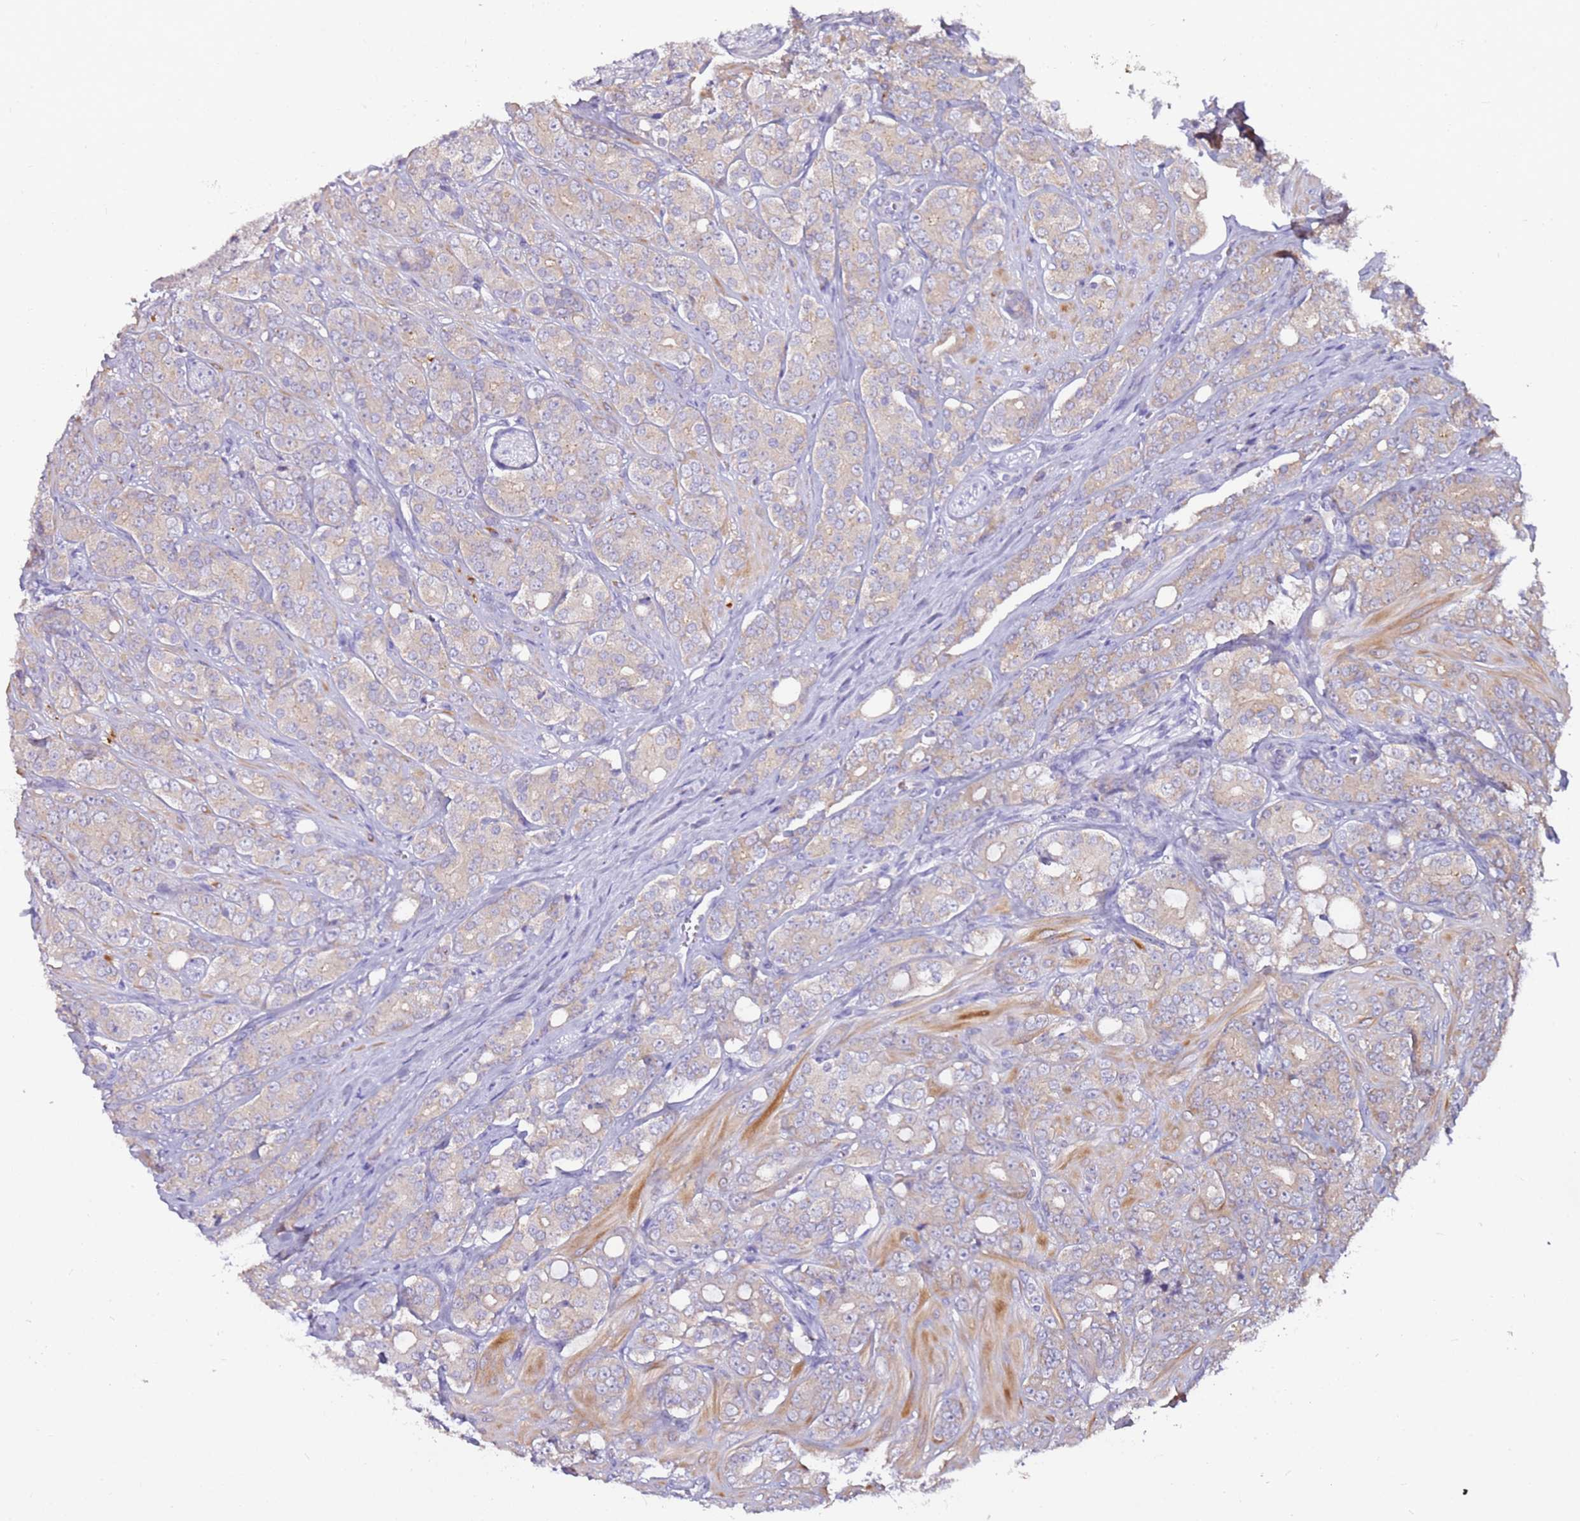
{"staining": {"intensity": "weak", "quantity": "25%-75%", "location": "cytoplasmic/membranous"}, "tissue": "prostate cancer", "cell_type": "Tumor cells", "image_type": "cancer", "snomed": [{"axis": "morphology", "description": "Adenocarcinoma, High grade"}, {"axis": "topography", "description": "Prostate"}], "caption": "Human high-grade adenocarcinoma (prostate) stained for a protein (brown) exhibits weak cytoplasmic/membranous positive expression in about 25%-75% of tumor cells.", "gene": "SRRM5", "patient": {"sex": "male", "age": 62}}